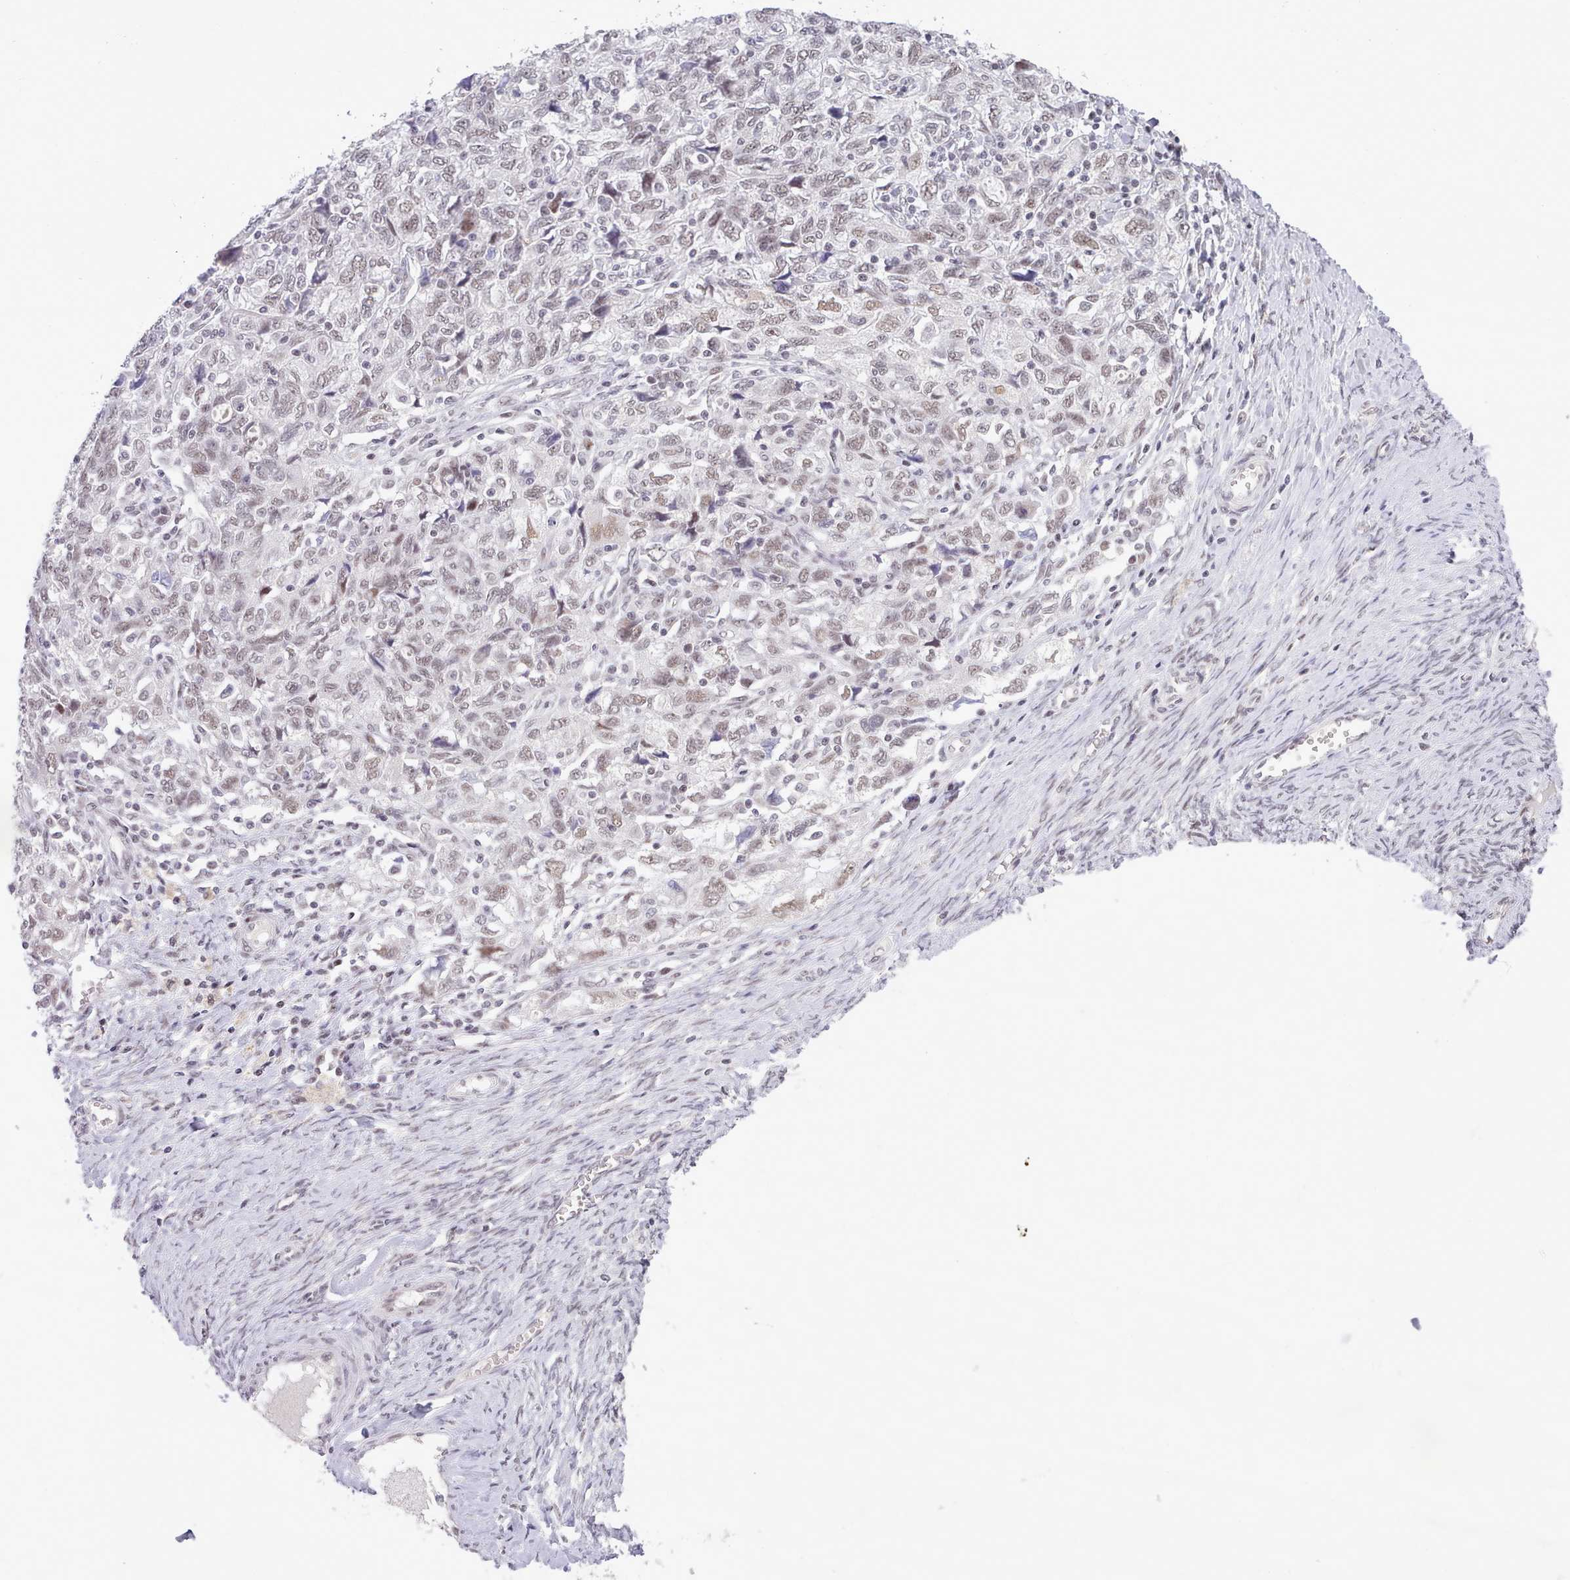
{"staining": {"intensity": "weak", "quantity": ">75%", "location": "nuclear"}, "tissue": "ovarian cancer", "cell_type": "Tumor cells", "image_type": "cancer", "snomed": [{"axis": "morphology", "description": "Carcinoma, NOS"}, {"axis": "morphology", "description": "Cystadenocarcinoma, serous, NOS"}, {"axis": "topography", "description": "Ovary"}], "caption": "The micrograph exhibits staining of carcinoma (ovarian), revealing weak nuclear protein staining (brown color) within tumor cells.", "gene": "RFX1", "patient": {"sex": "female", "age": 69}}